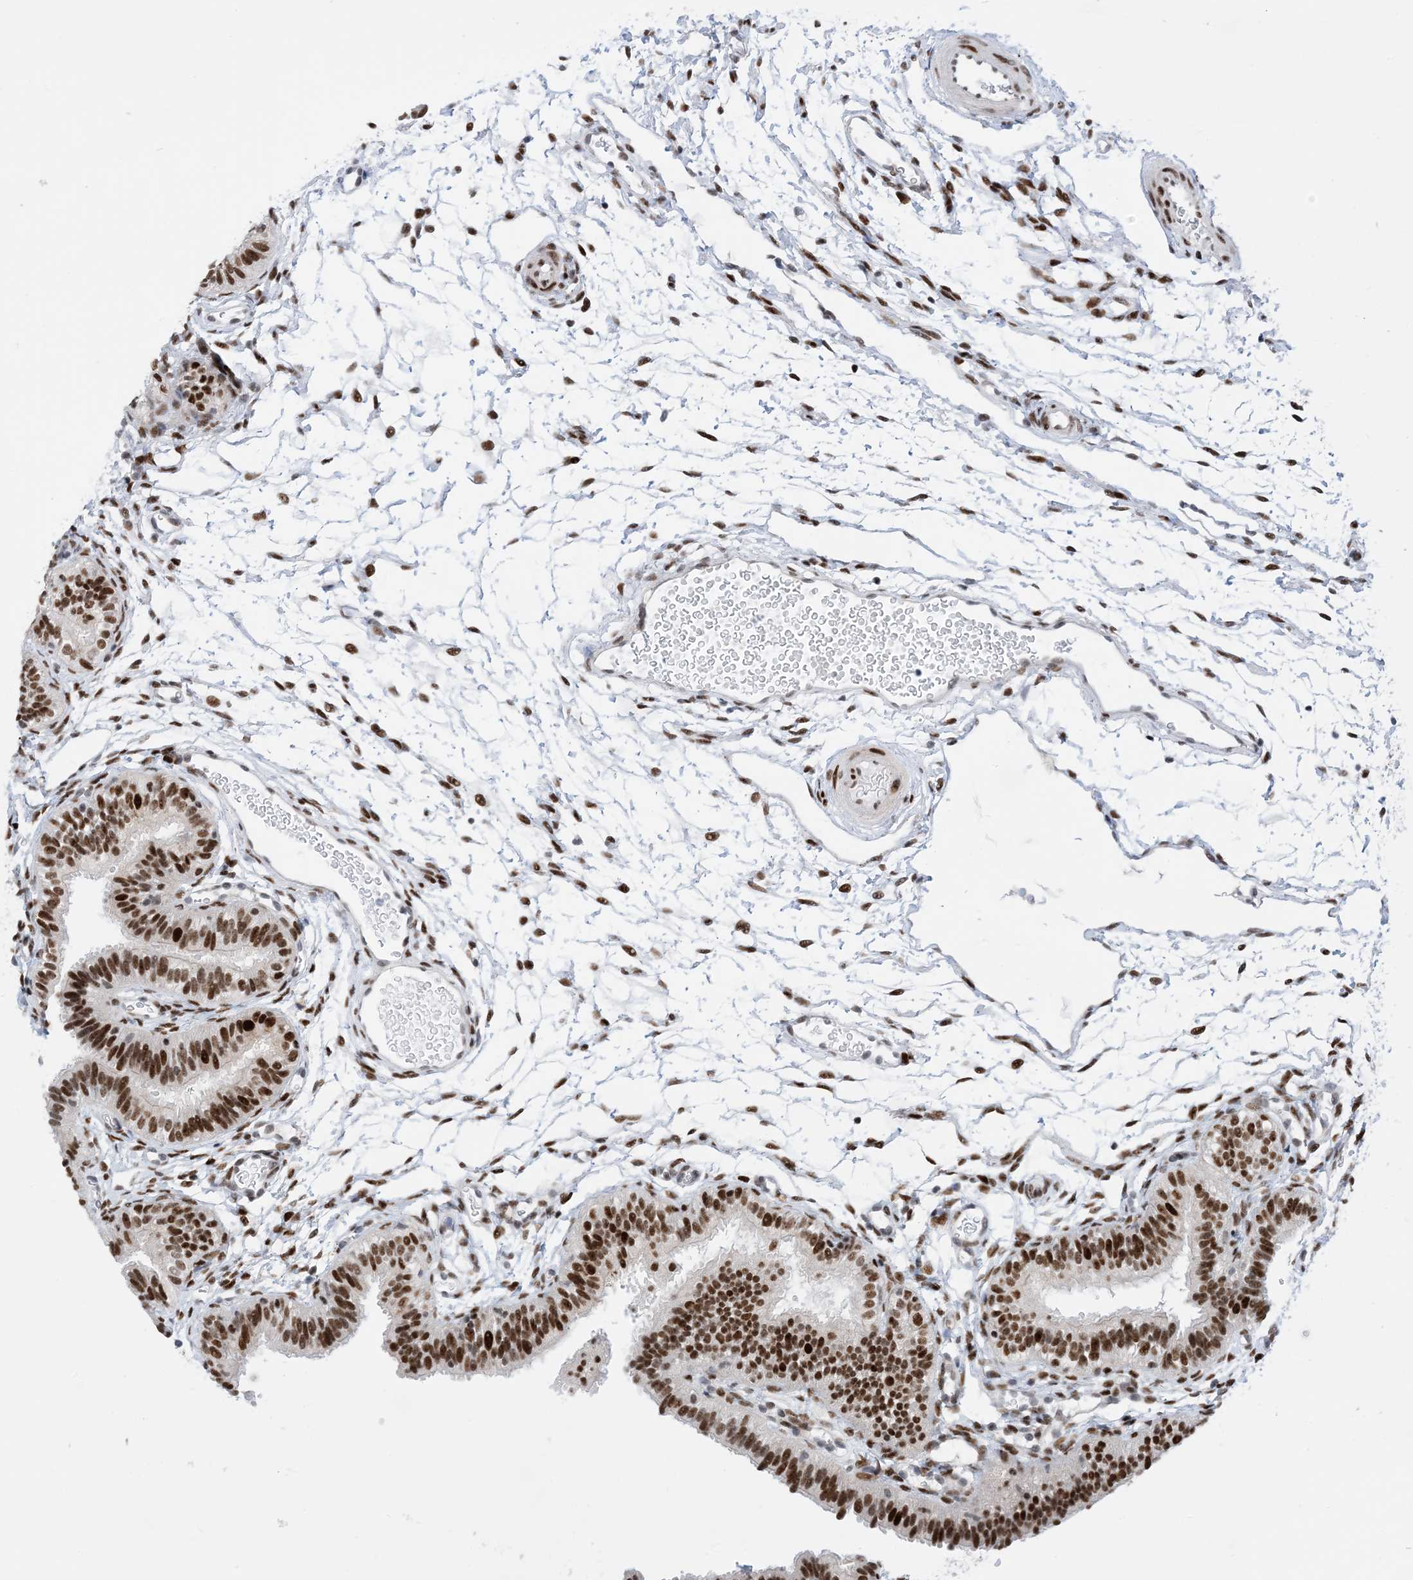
{"staining": {"intensity": "strong", "quantity": ">75%", "location": "nuclear"}, "tissue": "fallopian tube", "cell_type": "Glandular cells", "image_type": "normal", "snomed": [{"axis": "morphology", "description": "Normal tissue, NOS"}, {"axis": "topography", "description": "Fallopian tube"}], "caption": "Protein analysis of benign fallopian tube demonstrates strong nuclear positivity in approximately >75% of glandular cells. (DAB (3,3'-diaminobenzidine) = brown stain, brightfield microscopy at high magnification).", "gene": "TSPYL1", "patient": {"sex": "female", "age": 35}}